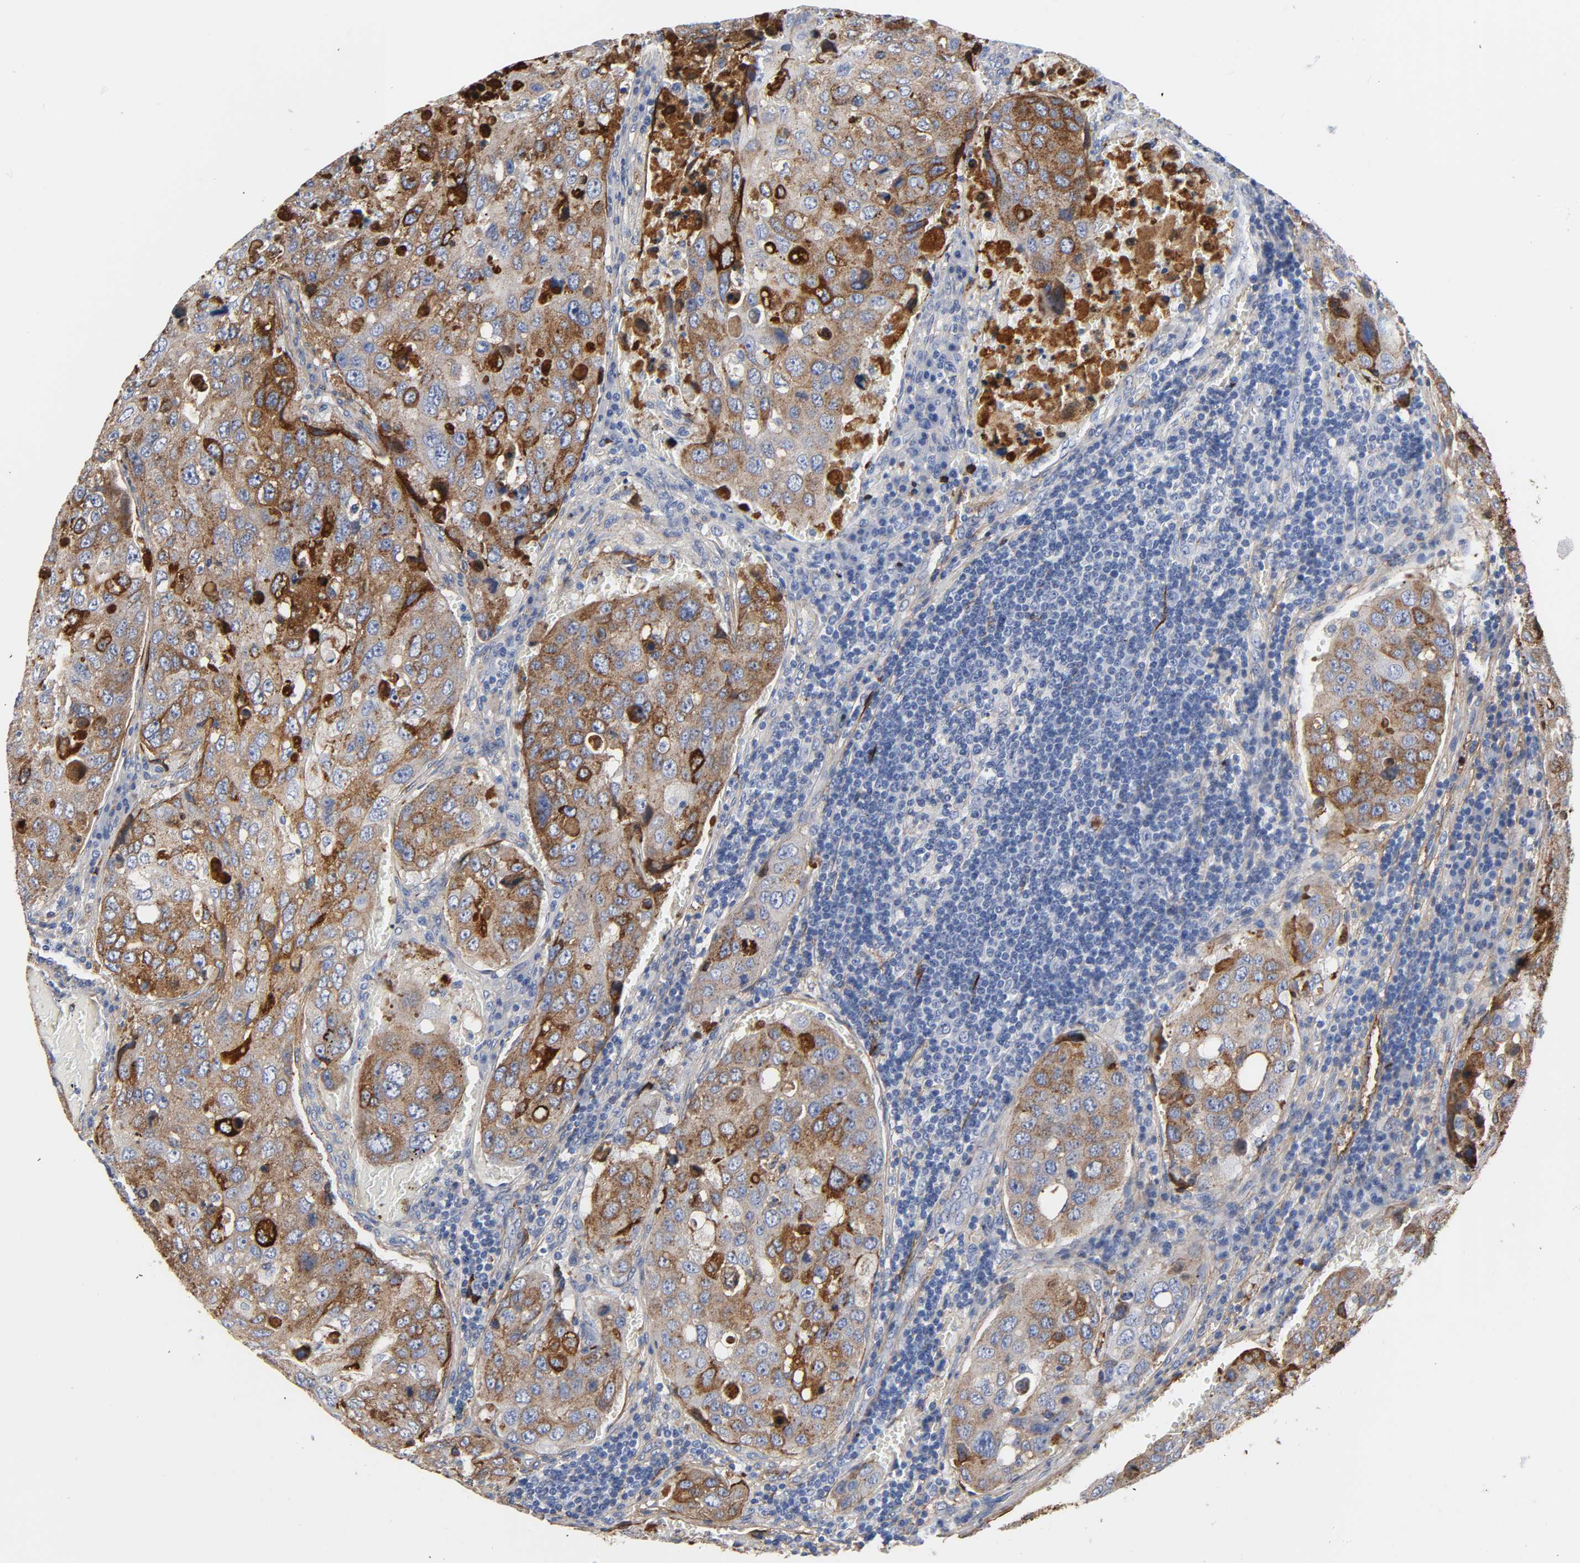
{"staining": {"intensity": "moderate", "quantity": ">75%", "location": "cytoplasmic/membranous"}, "tissue": "urothelial cancer", "cell_type": "Tumor cells", "image_type": "cancer", "snomed": [{"axis": "morphology", "description": "Urothelial carcinoma, High grade"}, {"axis": "topography", "description": "Lymph node"}, {"axis": "topography", "description": "Urinary bladder"}], "caption": "An immunohistochemistry photomicrograph of neoplastic tissue is shown. Protein staining in brown labels moderate cytoplasmic/membranous positivity in urothelial carcinoma (high-grade) within tumor cells.", "gene": "FBLN1", "patient": {"sex": "male", "age": 51}}